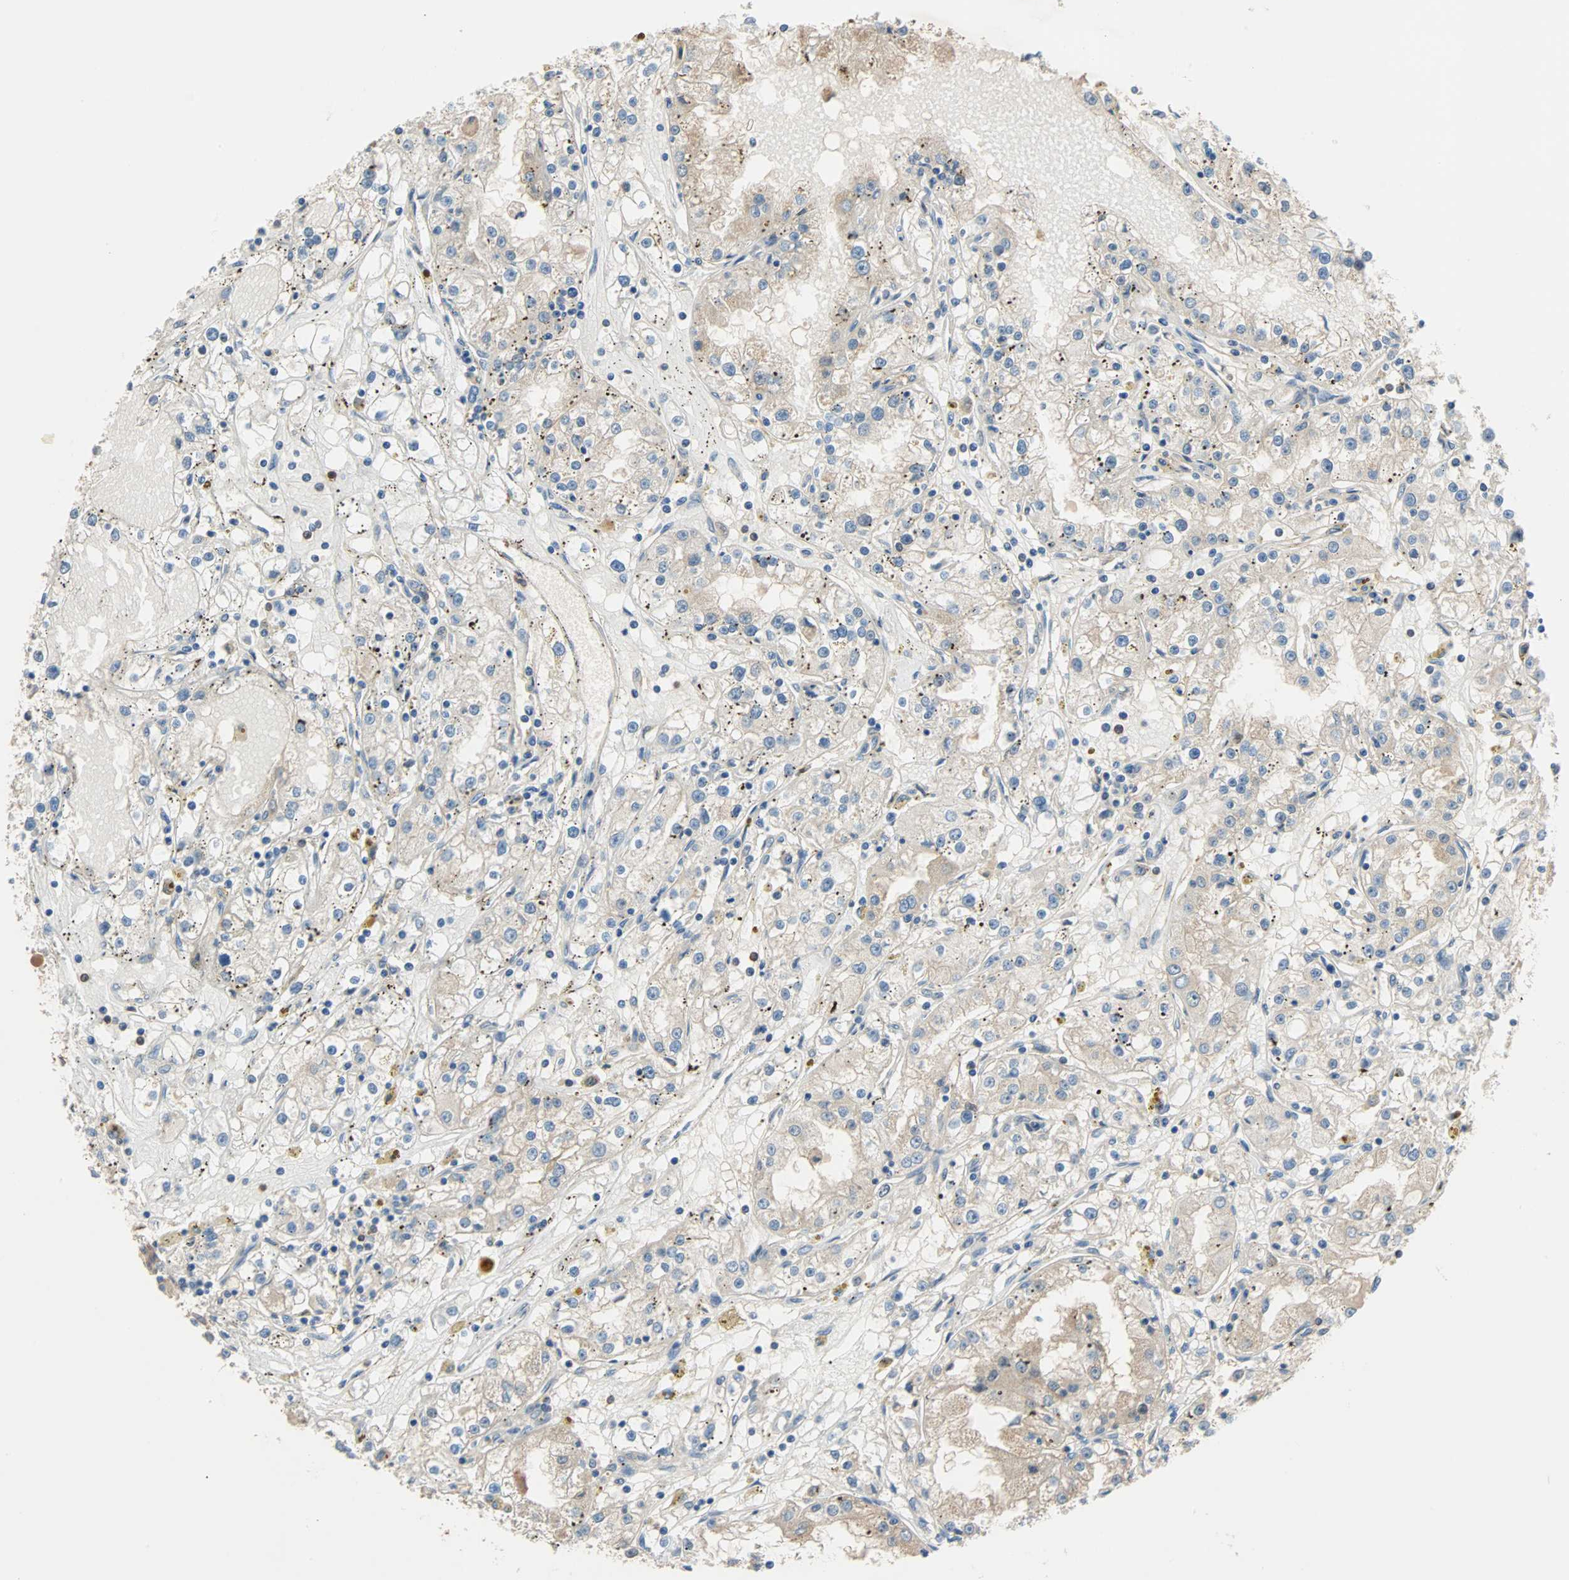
{"staining": {"intensity": "weak", "quantity": "25%-75%", "location": "cytoplasmic/membranous"}, "tissue": "renal cancer", "cell_type": "Tumor cells", "image_type": "cancer", "snomed": [{"axis": "morphology", "description": "Adenocarcinoma, NOS"}, {"axis": "topography", "description": "Kidney"}], "caption": "Immunohistochemical staining of renal cancer (adenocarcinoma) reveals weak cytoplasmic/membranous protein expression in about 25%-75% of tumor cells.", "gene": "TNFRSF12A", "patient": {"sex": "male", "age": 56}}